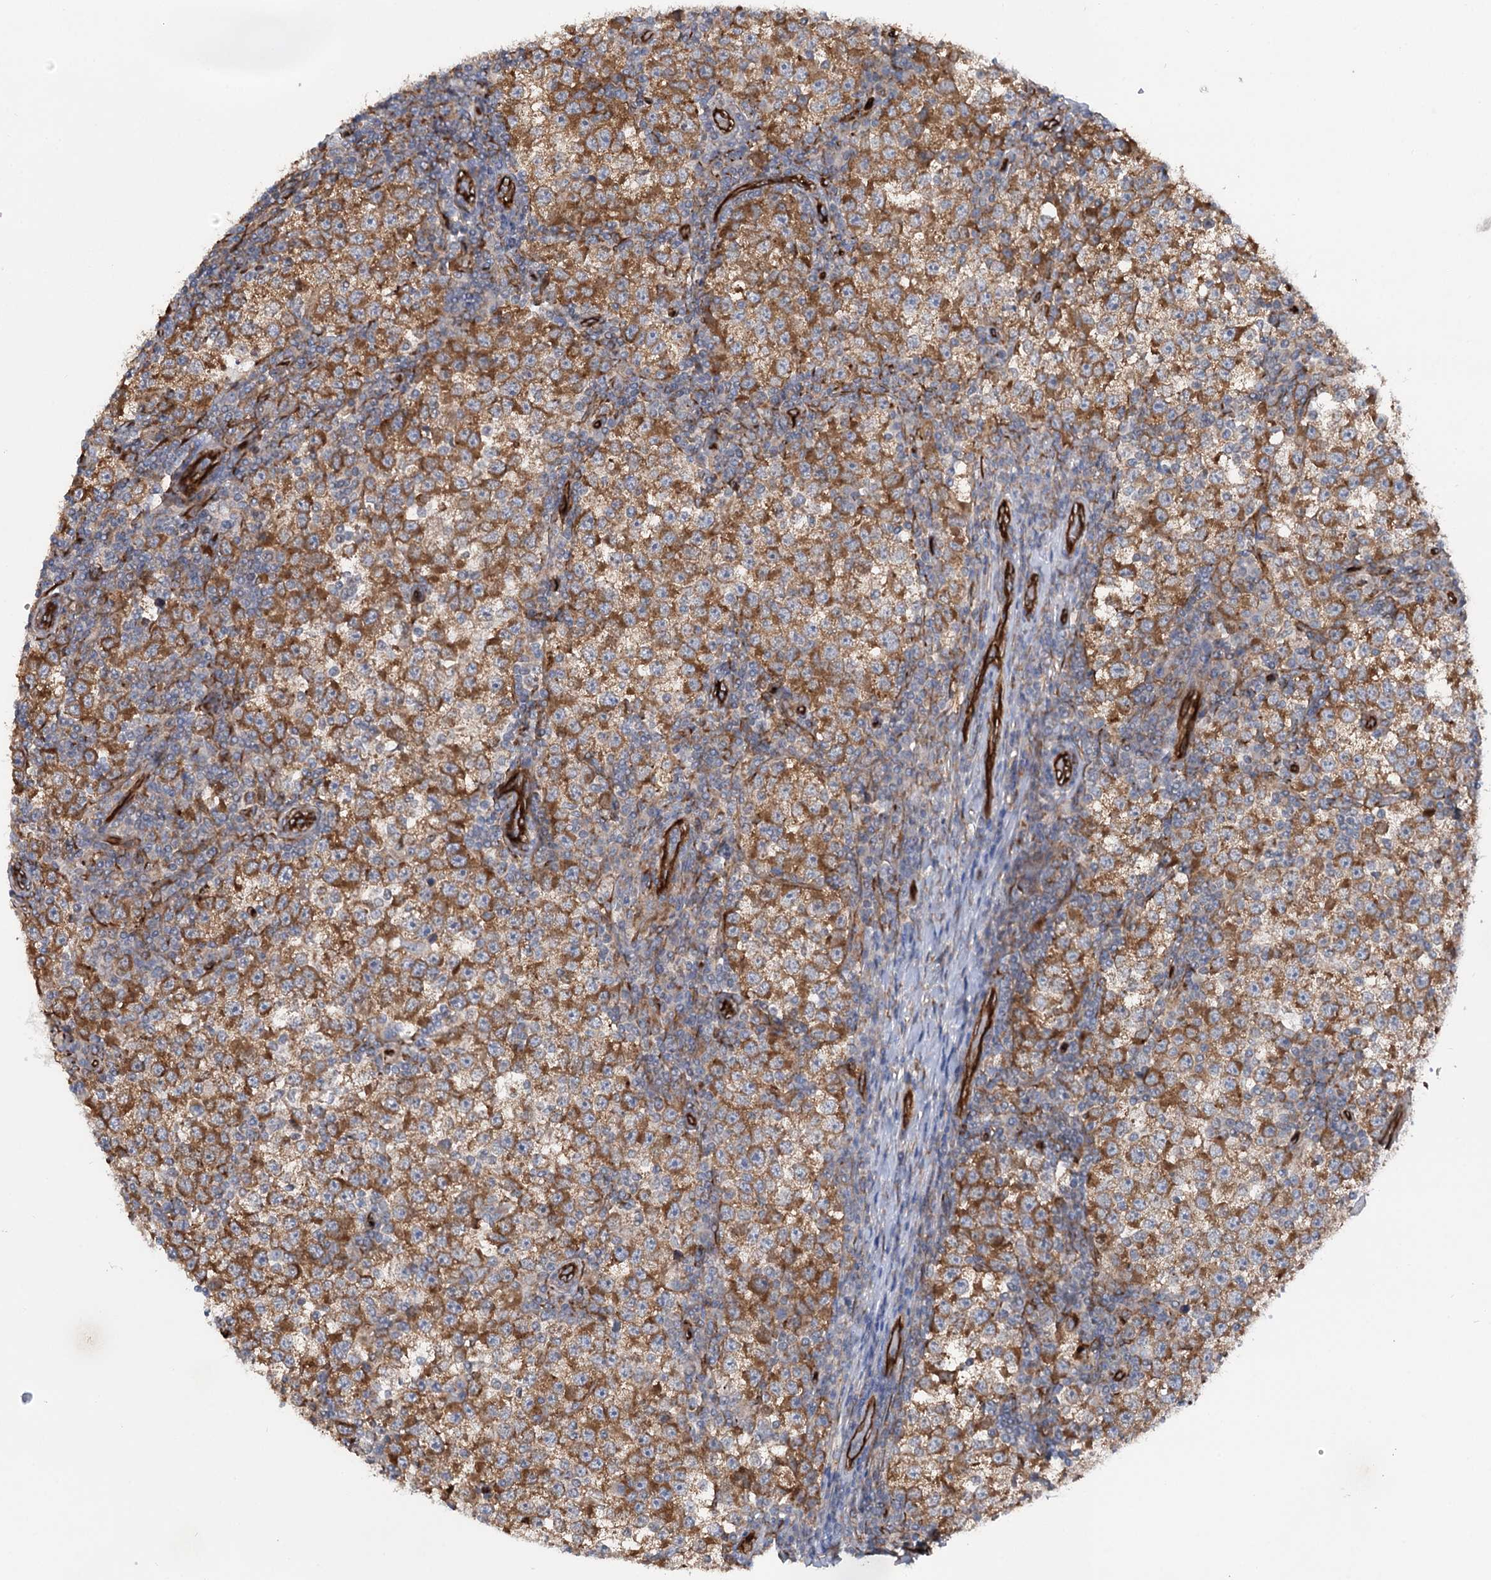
{"staining": {"intensity": "moderate", "quantity": ">75%", "location": "cytoplasmic/membranous"}, "tissue": "testis cancer", "cell_type": "Tumor cells", "image_type": "cancer", "snomed": [{"axis": "morphology", "description": "Seminoma, NOS"}, {"axis": "topography", "description": "Testis"}], "caption": "Testis cancer was stained to show a protein in brown. There is medium levels of moderate cytoplasmic/membranous expression in about >75% of tumor cells.", "gene": "MTPAP", "patient": {"sex": "male", "age": 65}}